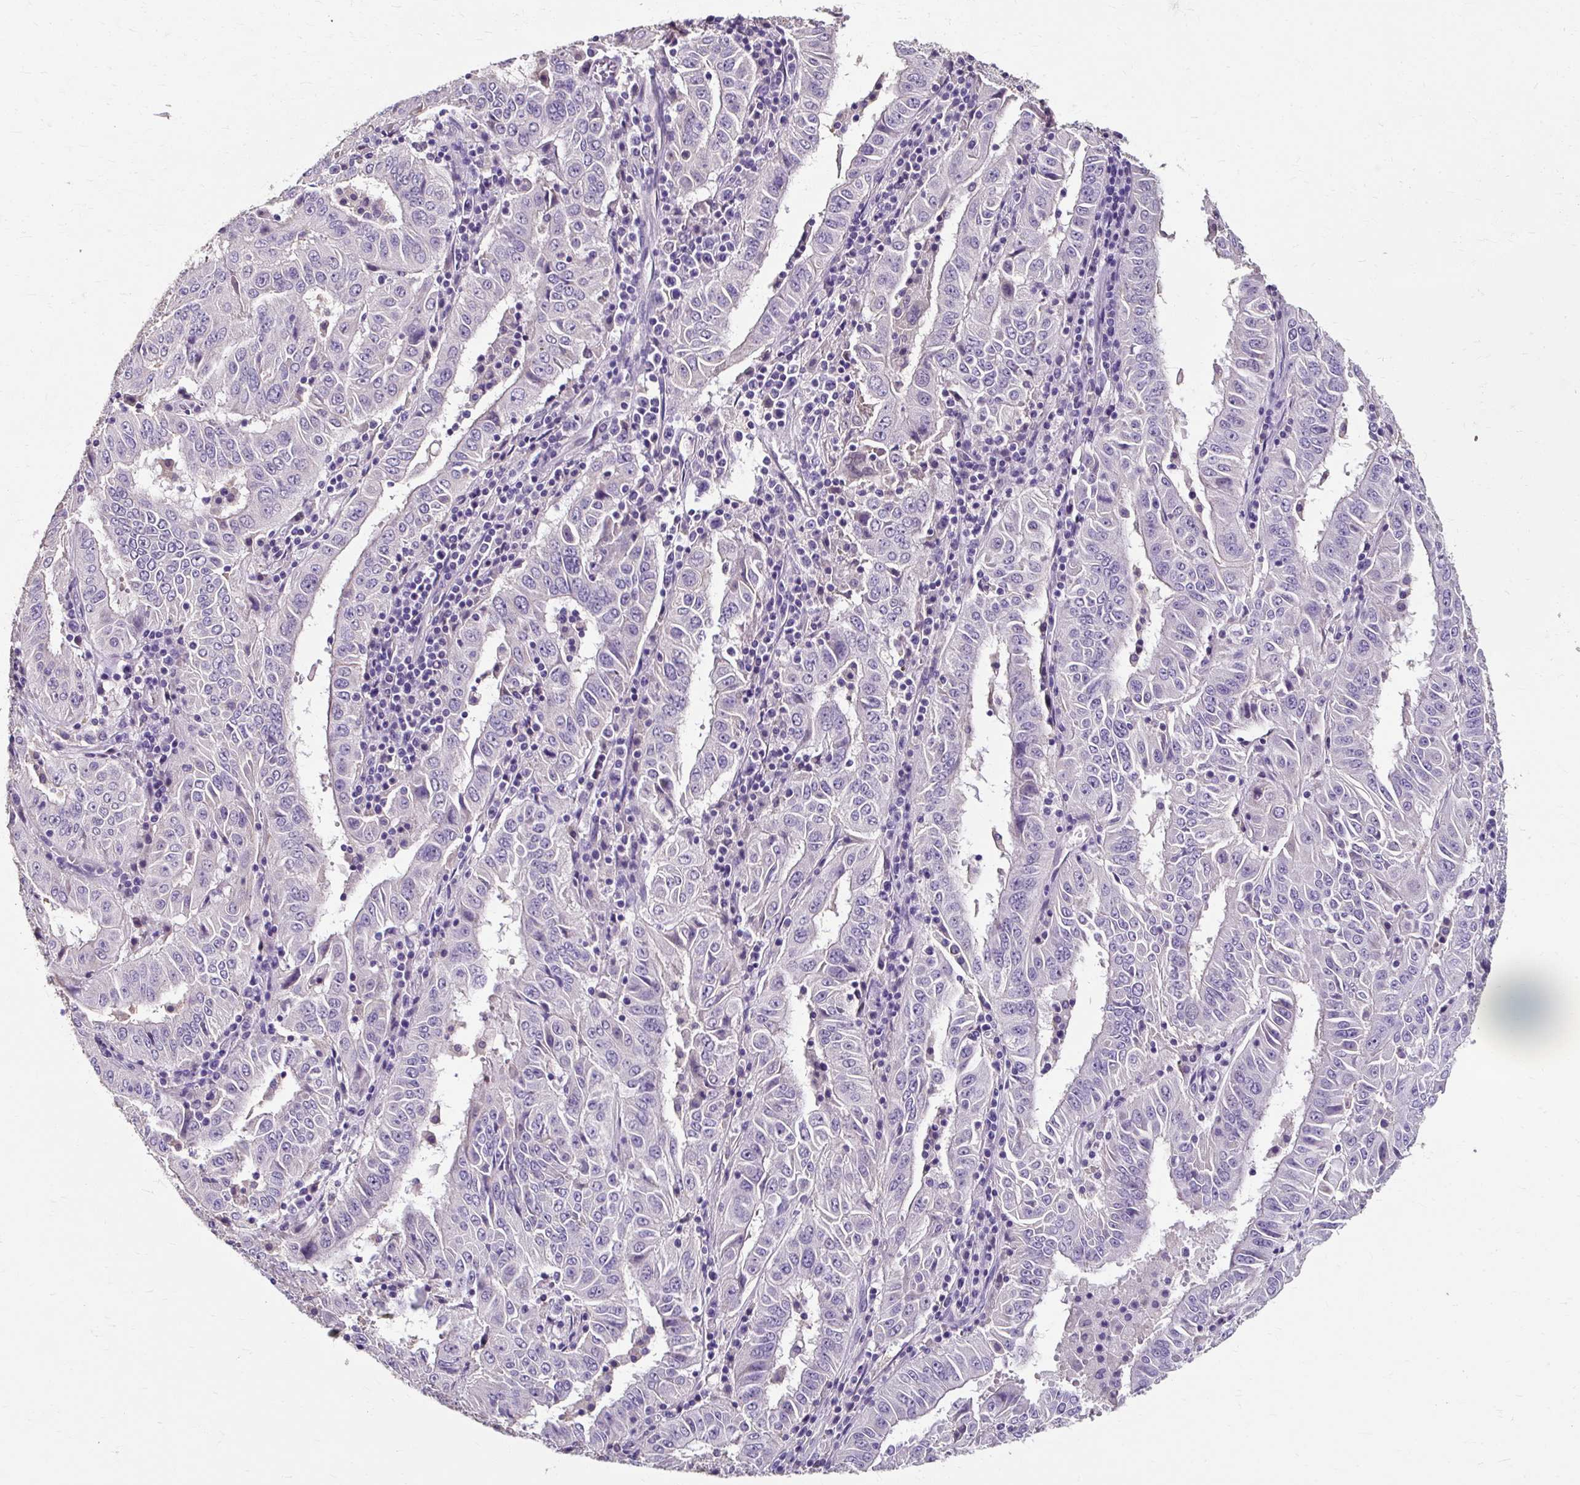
{"staining": {"intensity": "negative", "quantity": "none", "location": "none"}, "tissue": "pancreatic cancer", "cell_type": "Tumor cells", "image_type": "cancer", "snomed": [{"axis": "morphology", "description": "Adenocarcinoma, NOS"}, {"axis": "topography", "description": "Pancreas"}], "caption": "Human pancreatic cancer stained for a protein using immunohistochemistry (IHC) demonstrates no positivity in tumor cells.", "gene": "KLHL24", "patient": {"sex": "male", "age": 63}}